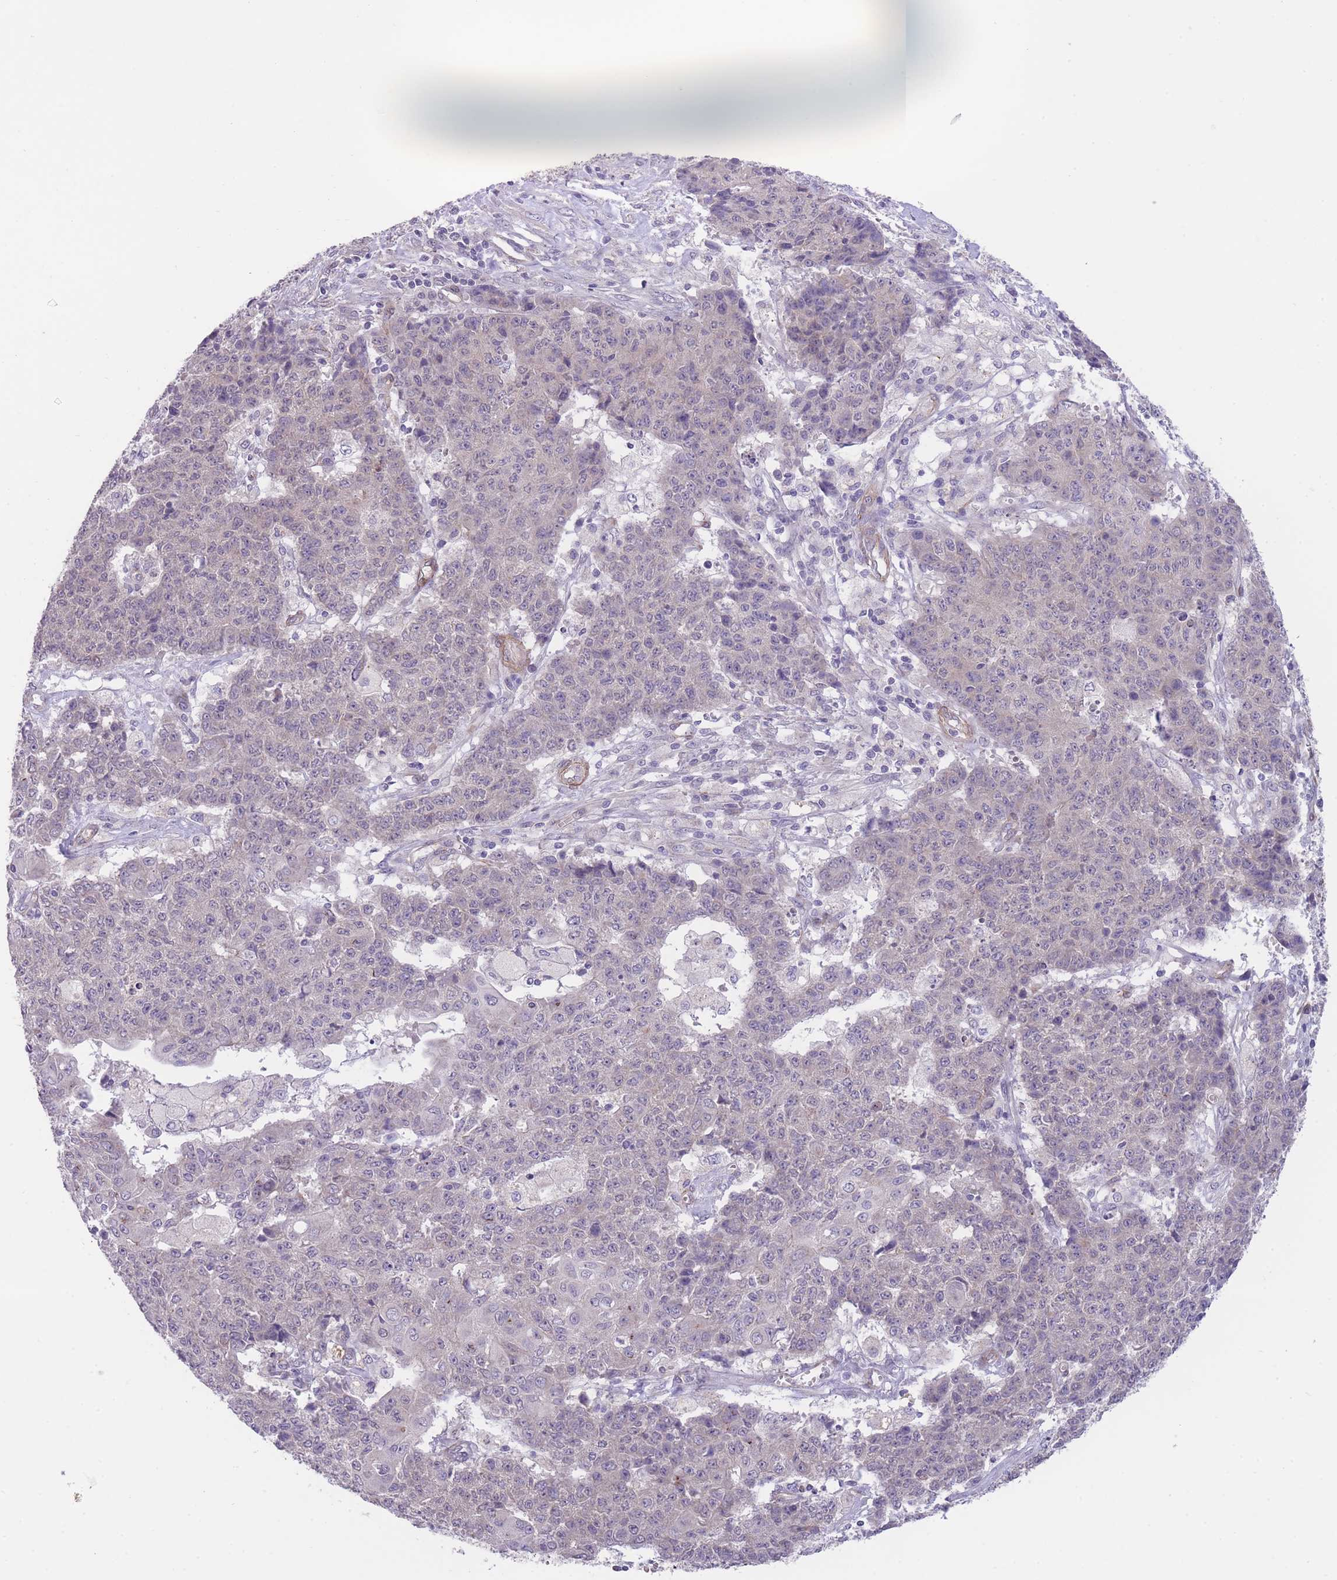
{"staining": {"intensity": "negative", "quantity": "none", "location": "none"}, "tissue": "ovarian cancer", "cell_type": "Tumor cells", "image_type": "cancer", "snomed": [{"axis": "morphology", "description": "Carcinoma, endometroid"}, {"axis": "topography", "description": "Ovary"}], "caption": "Tumor cells show no significant expression in ovarian cancer (endometroid carcinoma).", "gene": "QTRT1", "patient": {"sex": "female", "age": 42}}